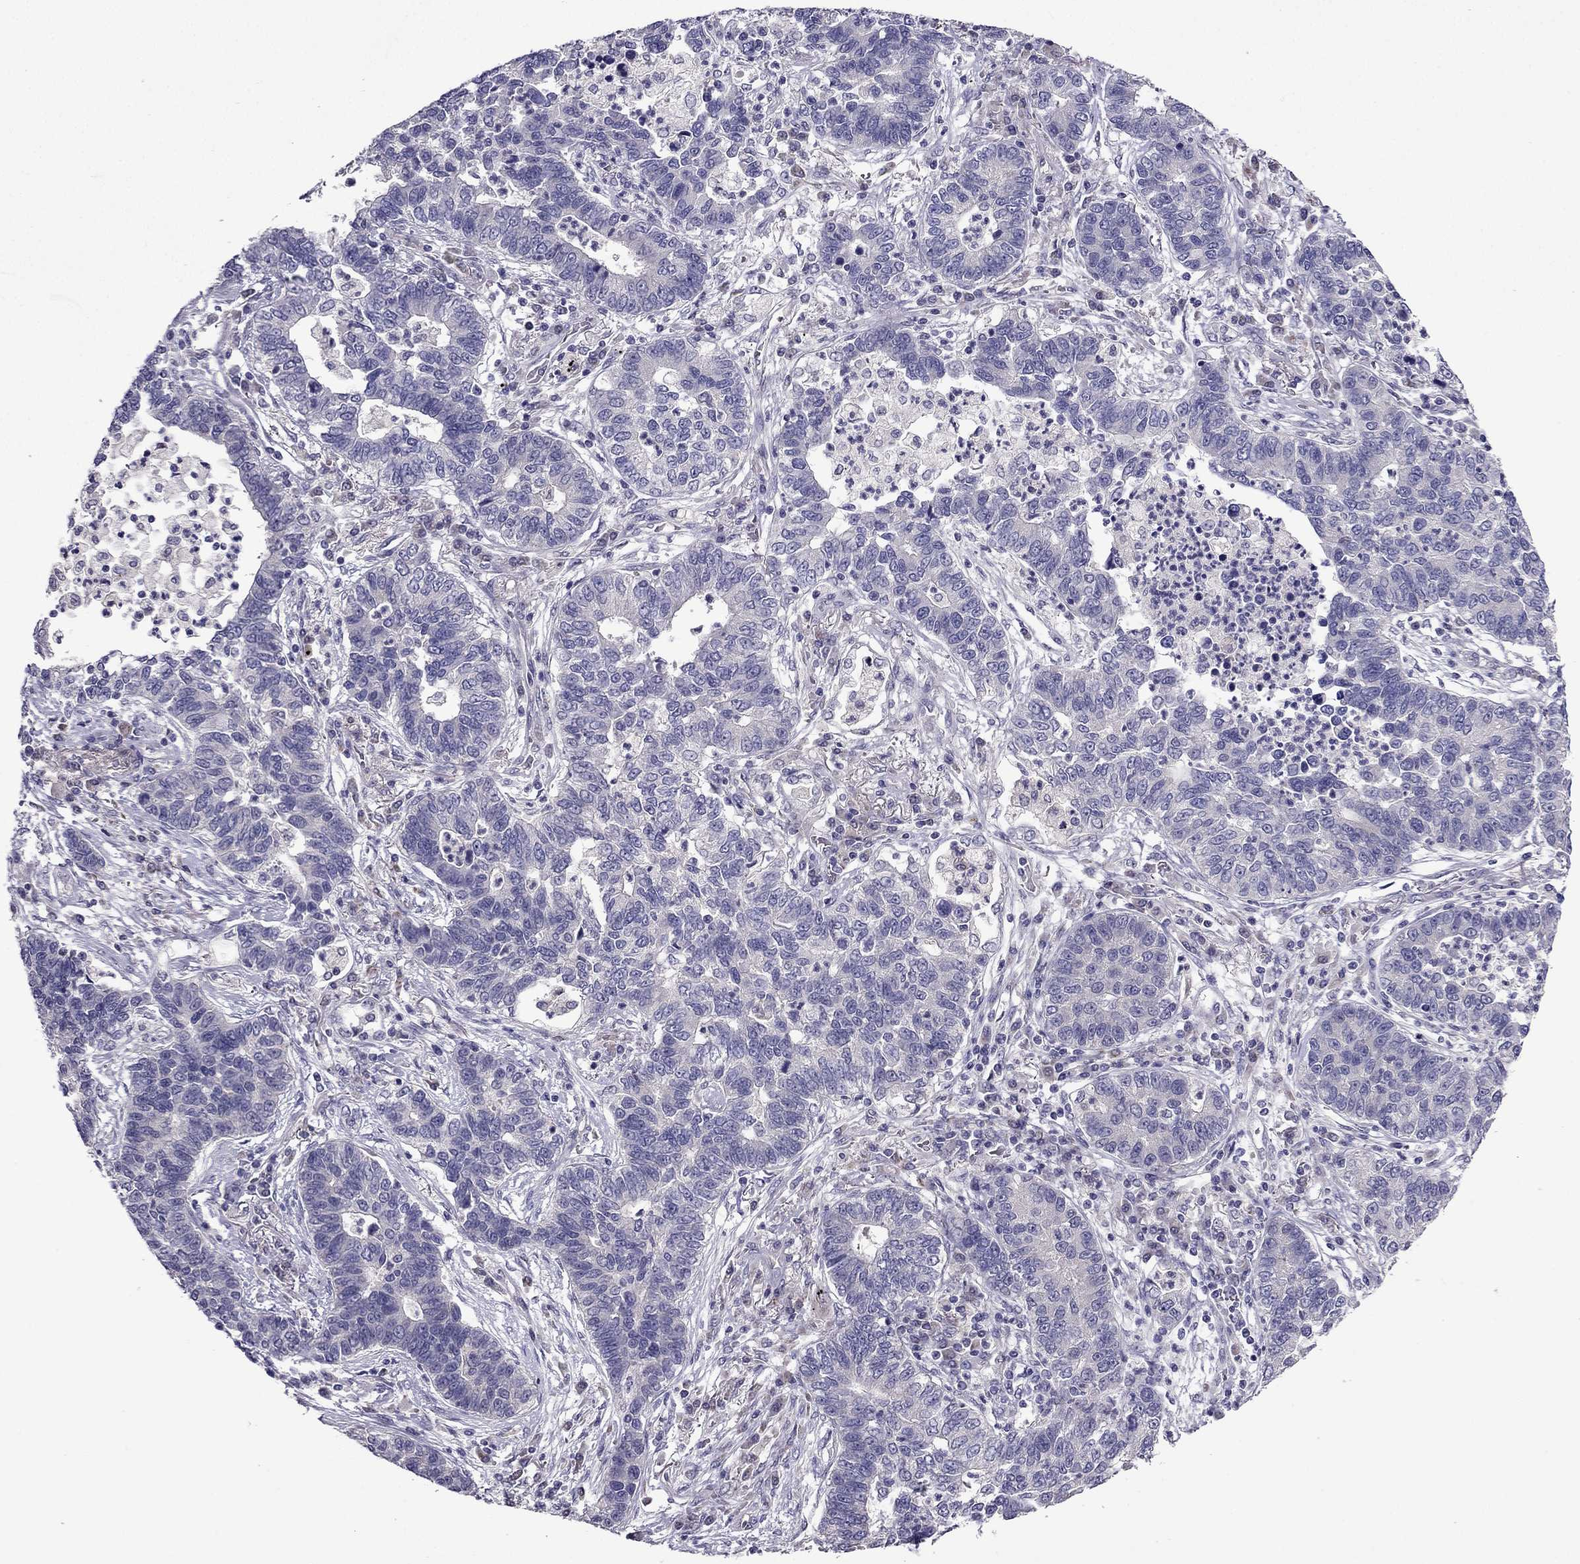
{"staining": {"intensity": "negative", "quantity": "none", "location": "none"}, "tissue": "lung cancer", "cell_type": "Tumor cells", "image_type": "cancer", "snomed": [{"axis": "morphology", "description": "Adenocarcinoma, NOS"}, {"axis": "topography", "description": "Lung"}], "caption": "Immunohistochemical staining of human lung cancer (adenocarcinoma) reveals no significant positivity in tumor cells.", "gene": "CDK5", "patient": {"sex": "female", "age": 57}}